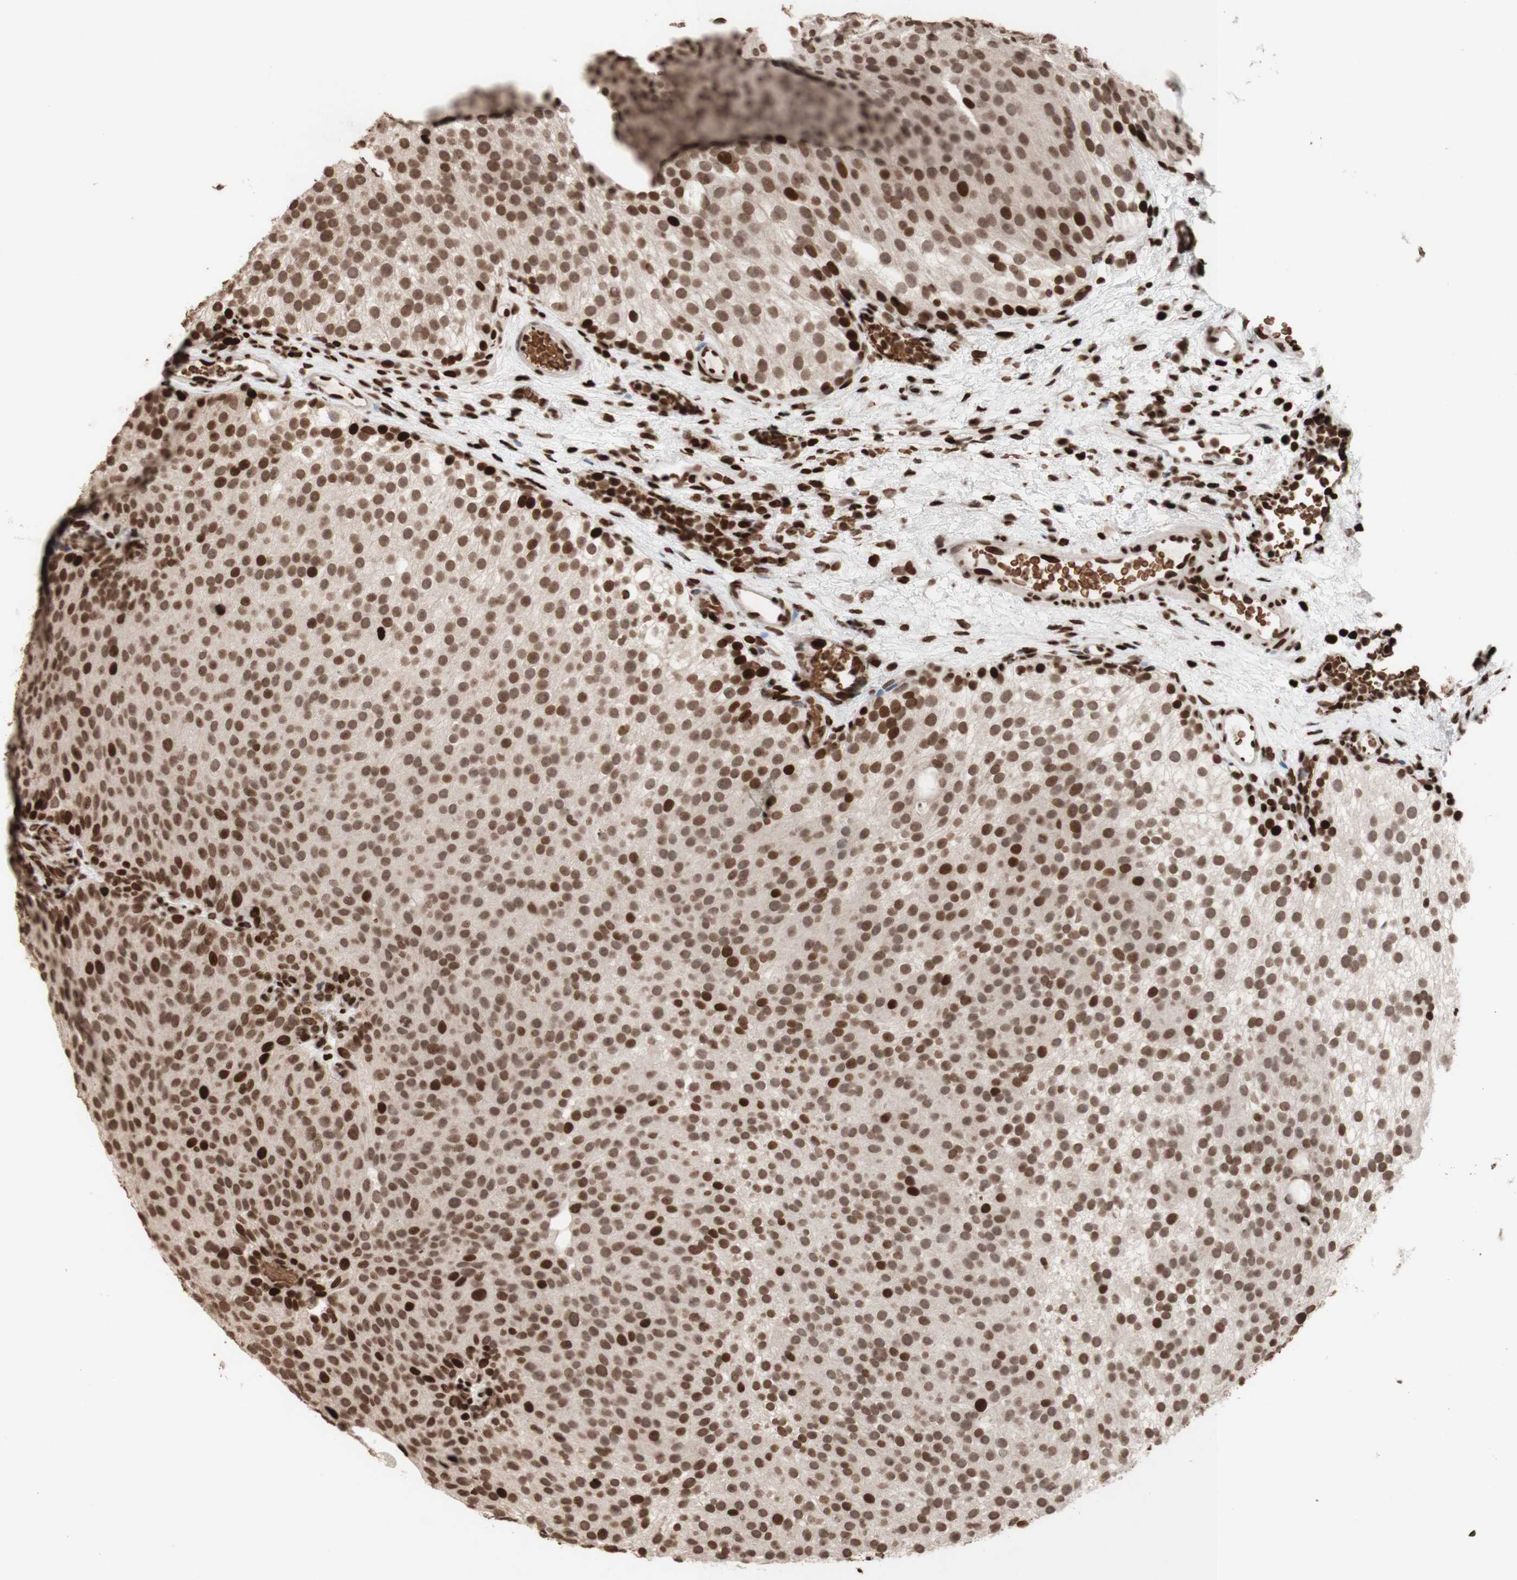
{"staining": {"intensity": "strong", "quantity": ">75%", "location": "nuclear"}, "tissue": "urothelial cancer", "cell_type": "Tumor cells", "image_type": "cancer", "snomed": [{"axis": "morphology", "description": "Urothelial carcinoma, Low grade"}, {"axis": "topography", "description": "Urinary bladder"}], "caption": "Tumor cells reveal strong nuclear staining in approximately >75% of cells in low-grade urothelial carcinoma.", "gene": "NCAPD2", "patient": {"sex": "male", "age": 78}}